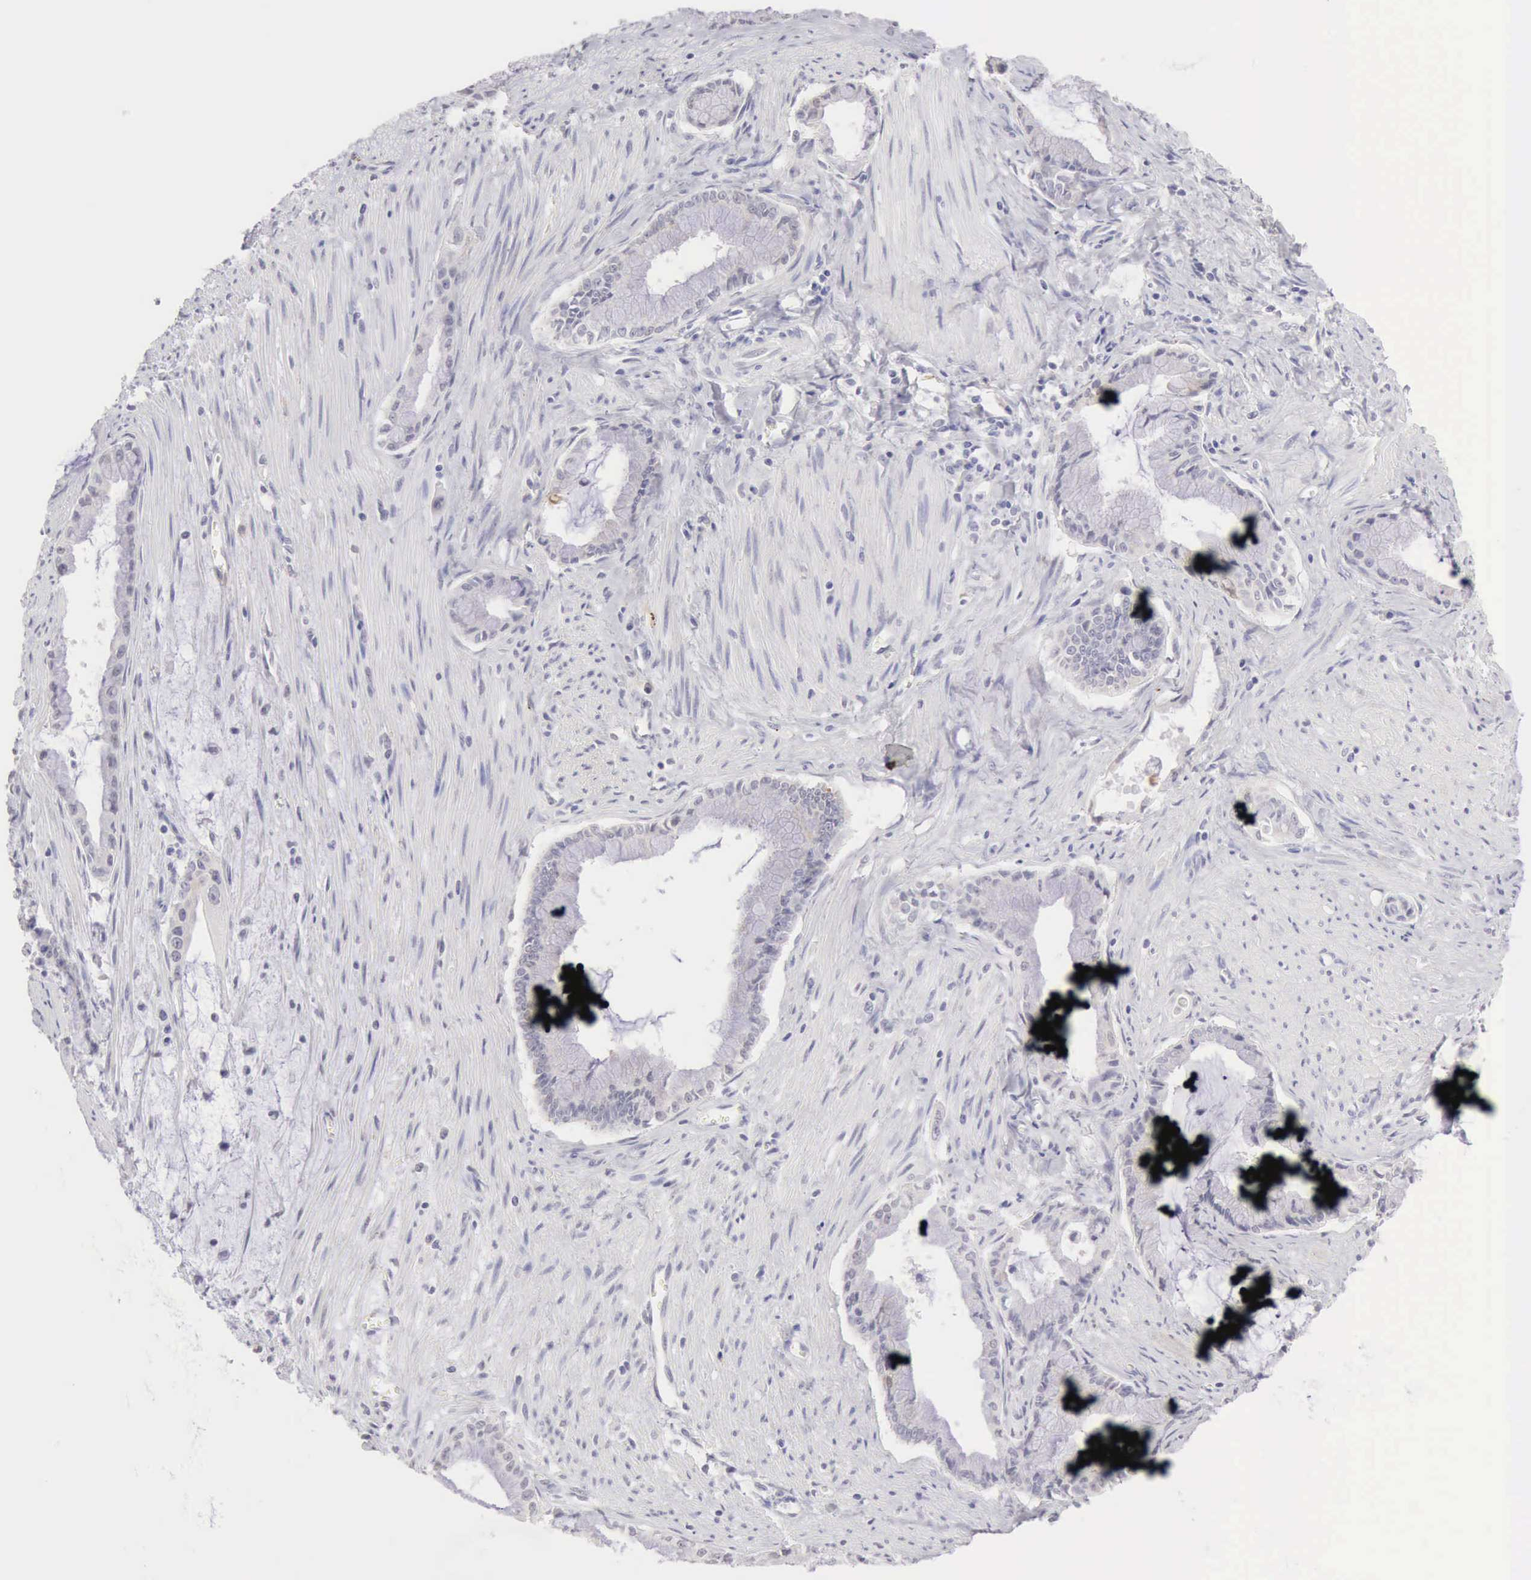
{"staining": {"intensity": "negative", "quantity": "none", "location": "none"}, "tissue": "pancreatic cancer", "cell_type": "Tumor cells", "image_type": "cancer", "snomed": [{"axis": "morphology", "description": "Adenocarcinoma, NOS"}, {"axis": "topography", "description": "Pancreas"}], "caption": "There is no significant staining in tumor cells of adenocarcinoma (pancreatic). (Brightfield microscopy of DAB immunohistochemistry (IHC) at high magnification).", "gene": "RNASE1", "patient": {"sex": "male", "age": 59}}